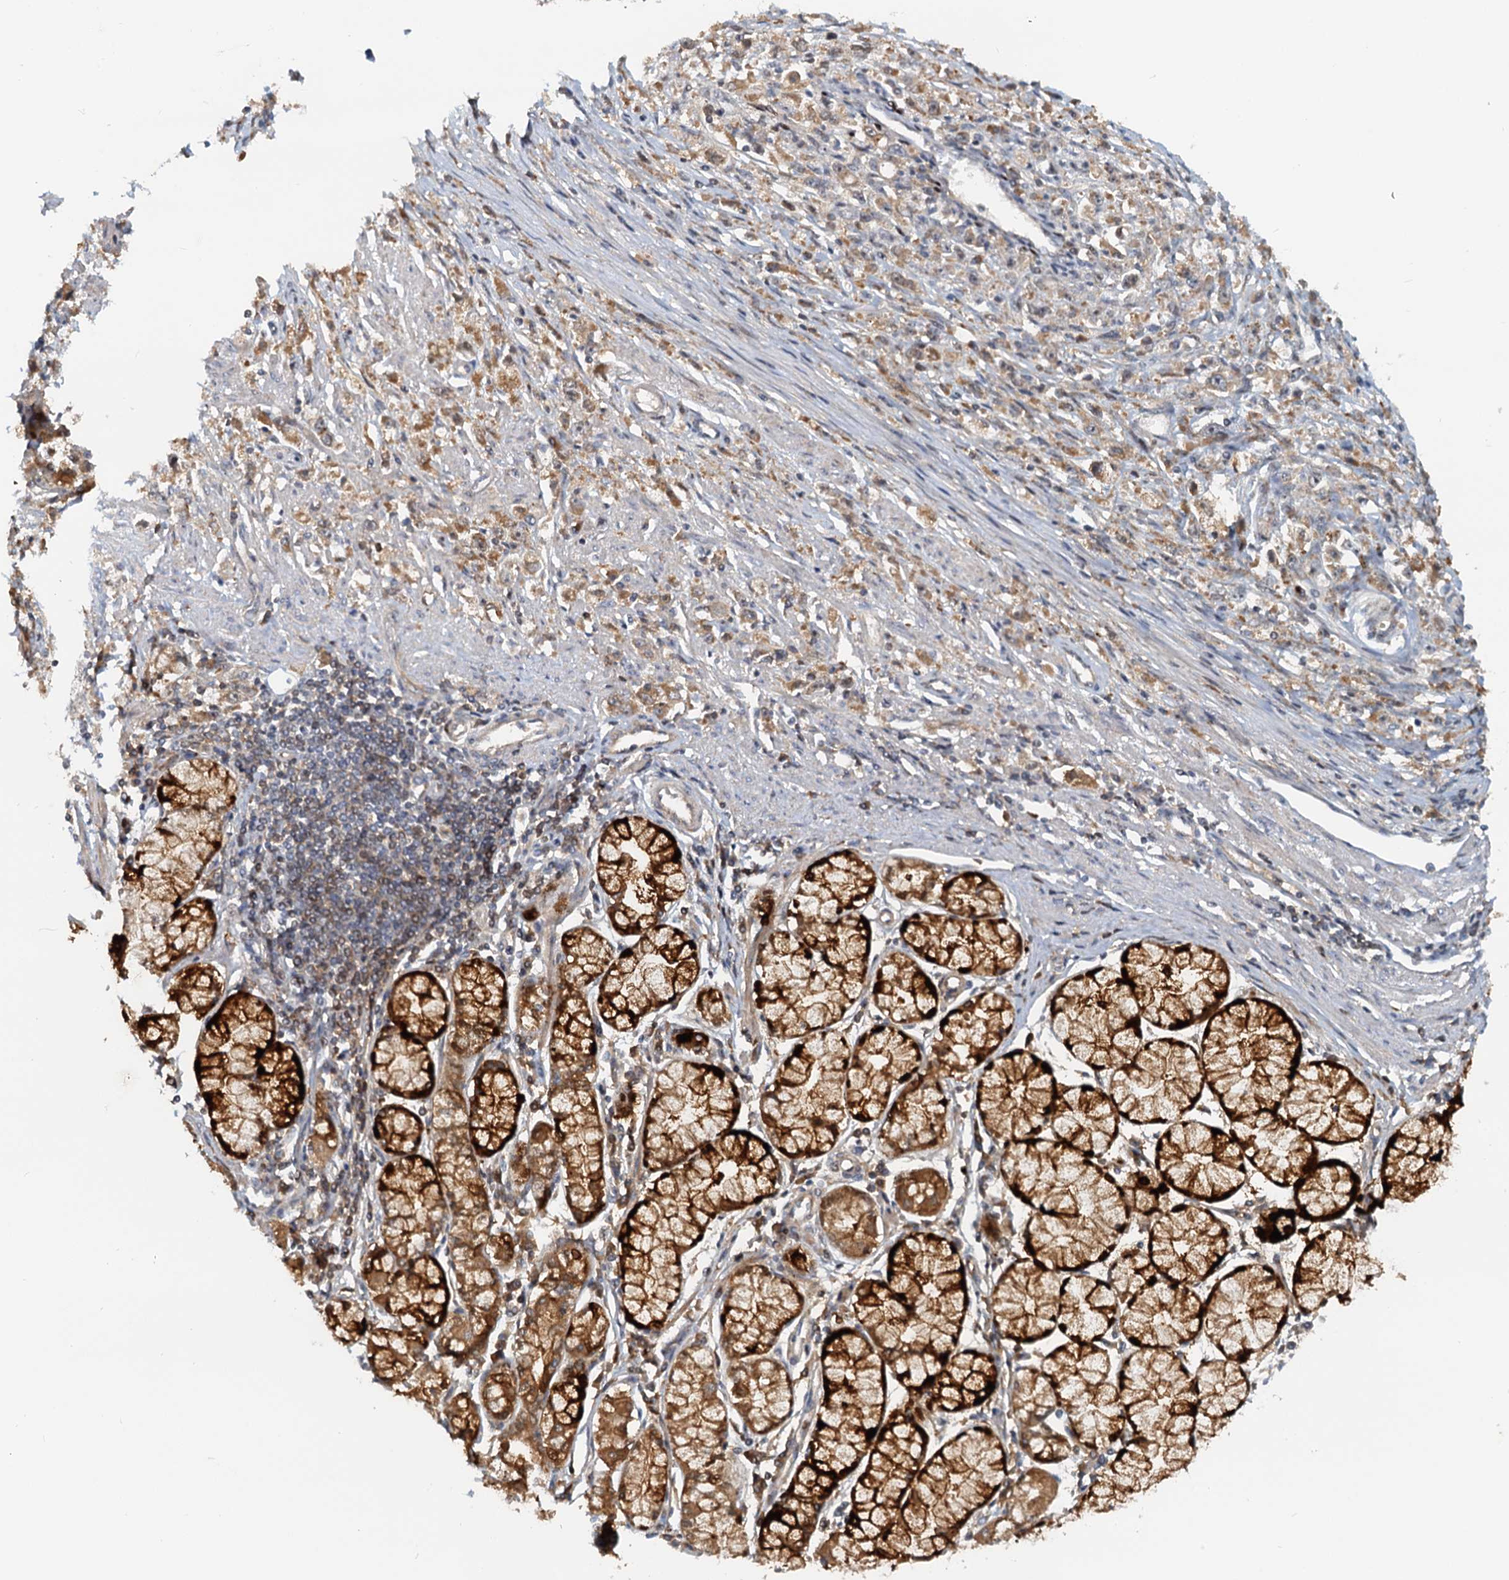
{"staining": {"intensity": "weak", "quantity": ">75%", "location": "cytoplasmic/membranous"}, "tissue": "stomach cancer", "cell_type": "Tumor cells", "image_type": "cancer", "snomed": [{"axis": "morphology", "description": "Adenocarcinoma, NOS"}, {"axis": "topography", "description": "Stomach"}], "caption": "This is an image of IHC staining of stomach adenocarcinoma, which shows weak positivity in the cytoplasmic/membranous of tumor cells.", "gene": "TOLLIP", "patient": {"sex": "female", "age": 59}}